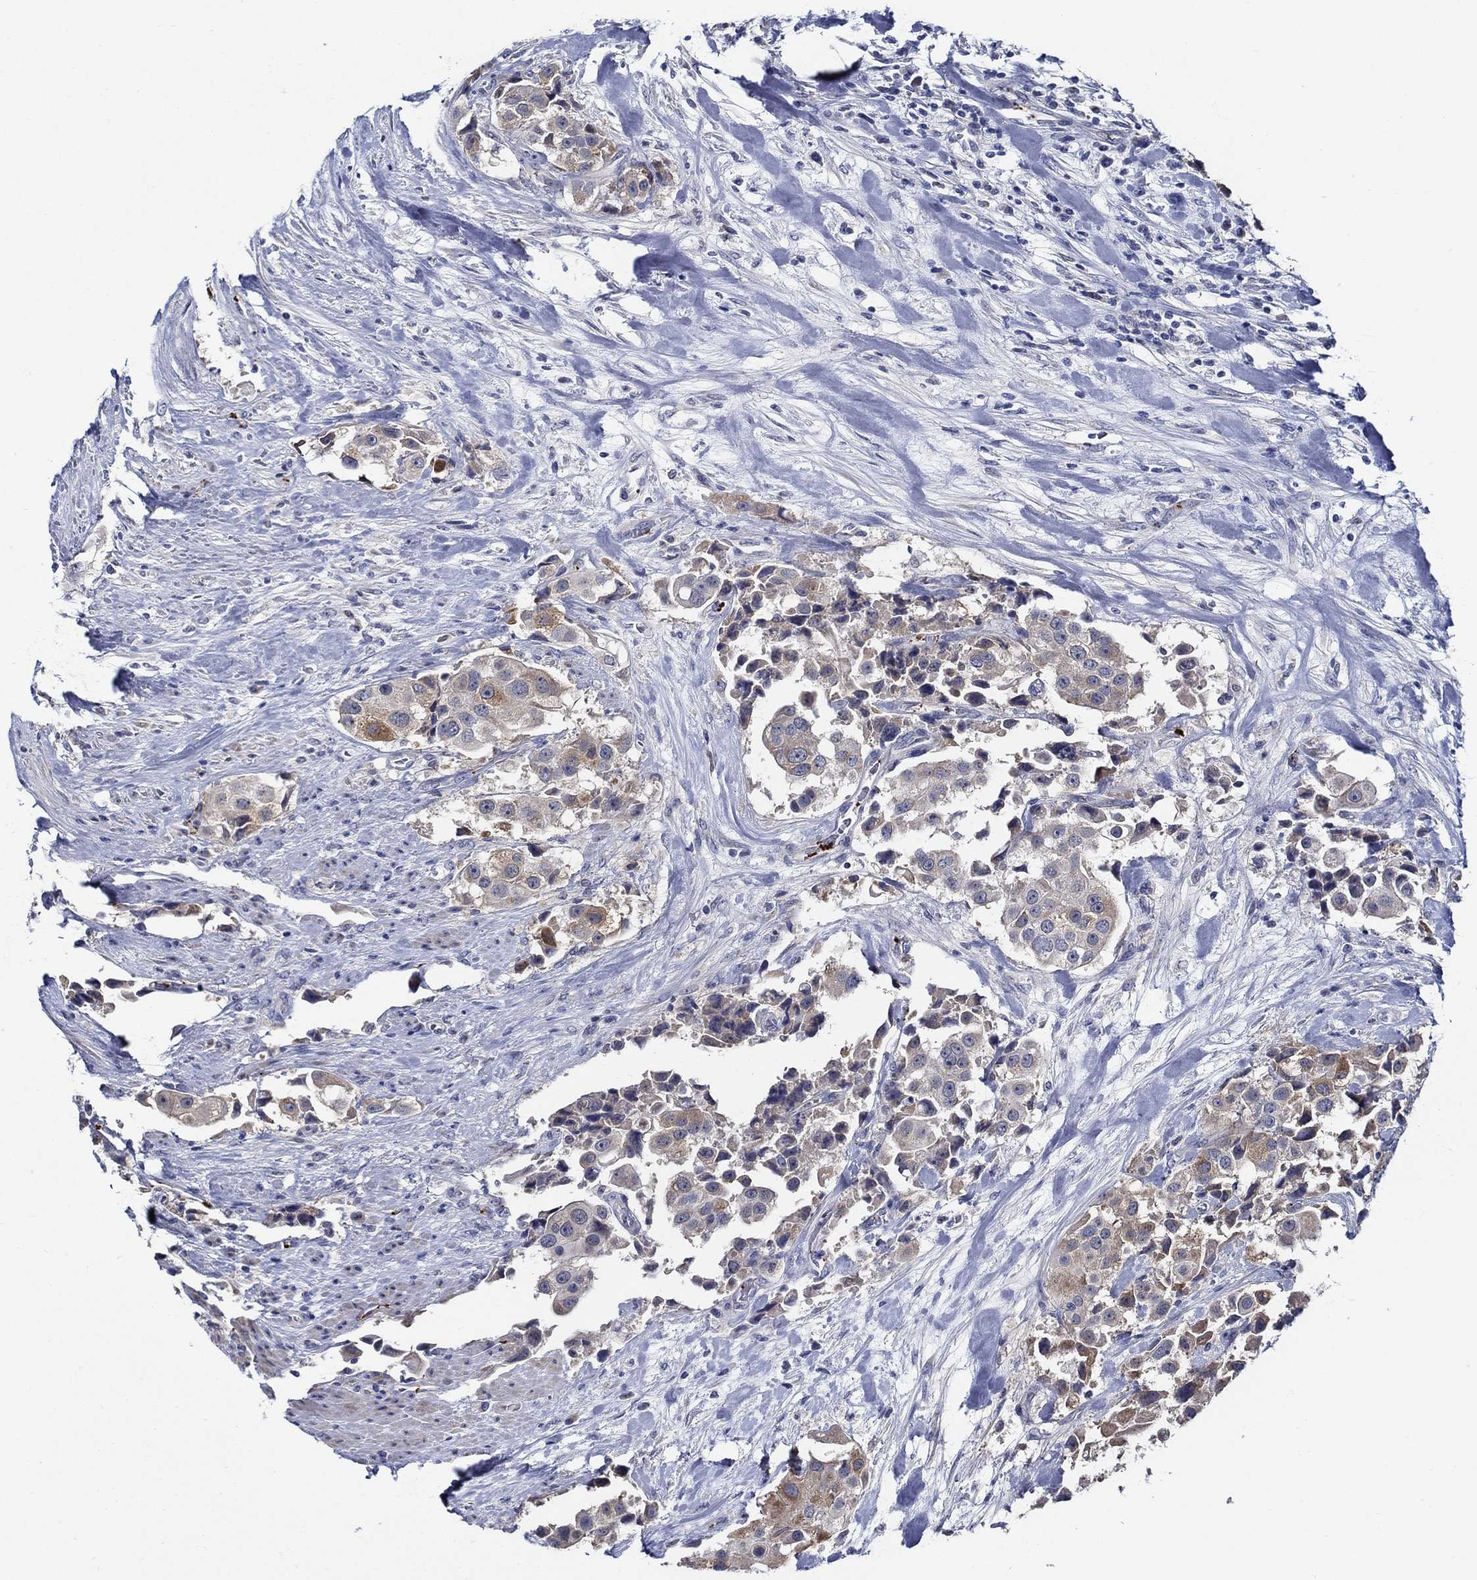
{"staining": {"intensity": "moderate", "quantity": "<25%", "location": "cytoplasmic/membranous"}, "tissue": "urothelial cancer", "cell_type": "Tumor cells", "image_type": "cancer", "snomed": [{"axis": "morphology", "description": "Urothelial carcinoma, High grade"}, {"axis": "topography", "description": "Urinary bladder"}], "caption": "Brown immunohistochemical staining in urothelial cancer displays moderate cytoplasmic/membranous staining in approximately <25% of tumor cells. The staining is performed using DAB brown chromogen to label protein expression. The nuclei are counter-stained blue using hematoxylin.", "gene": "ALOX12", "patient": {"sex": "female", "age": 64}}